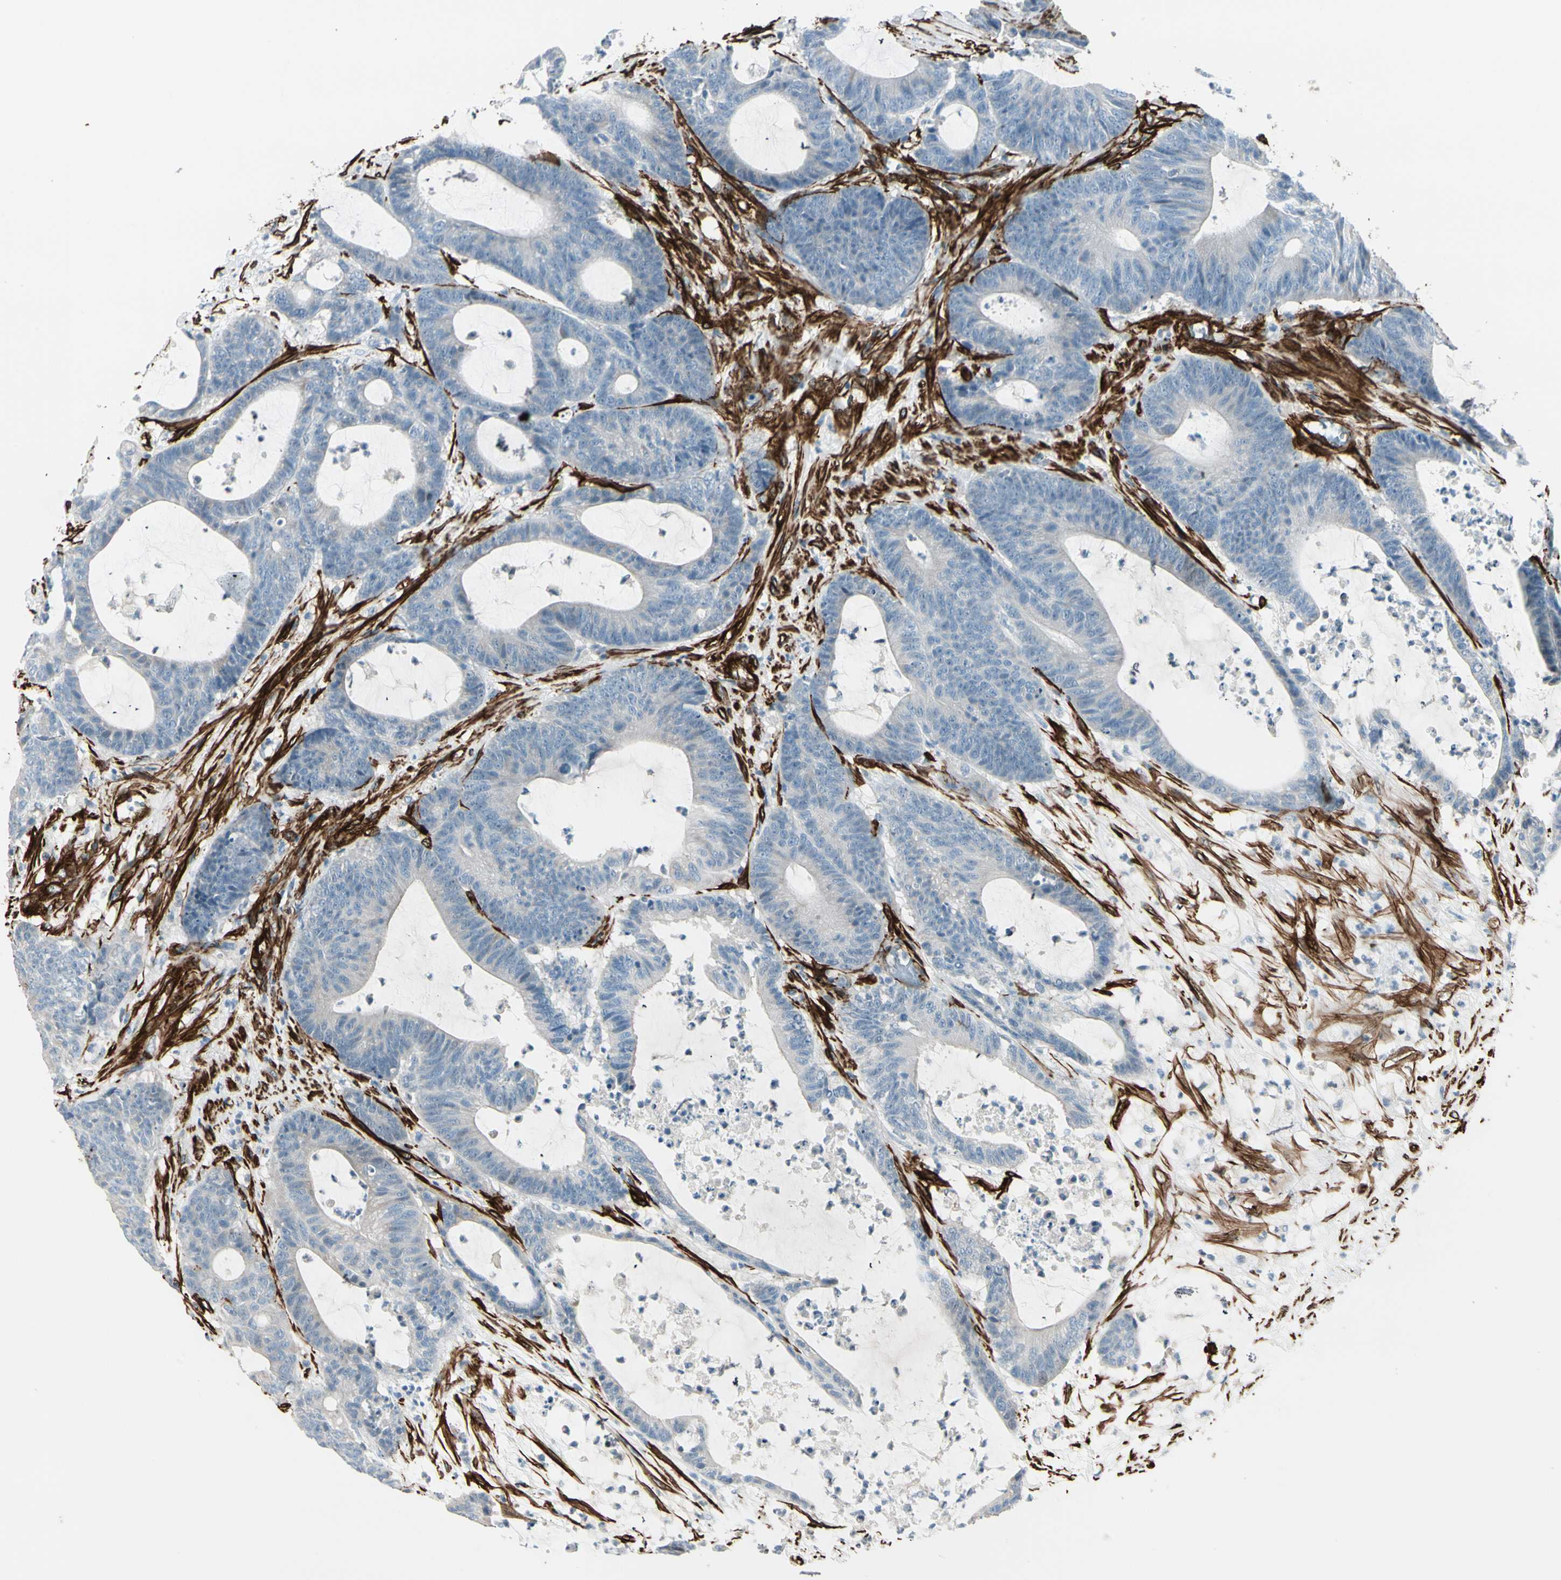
{"staining": {"intensity": "negative", "quantity": "none", "location": "none"}, "tissue": "colorectal cancer", "cell_type": "Tumor cells", "image_type": "cancer", "snomed": [{"axis": "morphology", "description": "Adenocarcinoma, NOS"}, {"axis": "topography", "description": "Colon"}], "caption": "DAB immunohistochemical staining of colorectal adenocarcinoma shows no significant positivity in tumor cells.", "gene": "CALD1", "patient": {"sex": "female", "age": 84}}